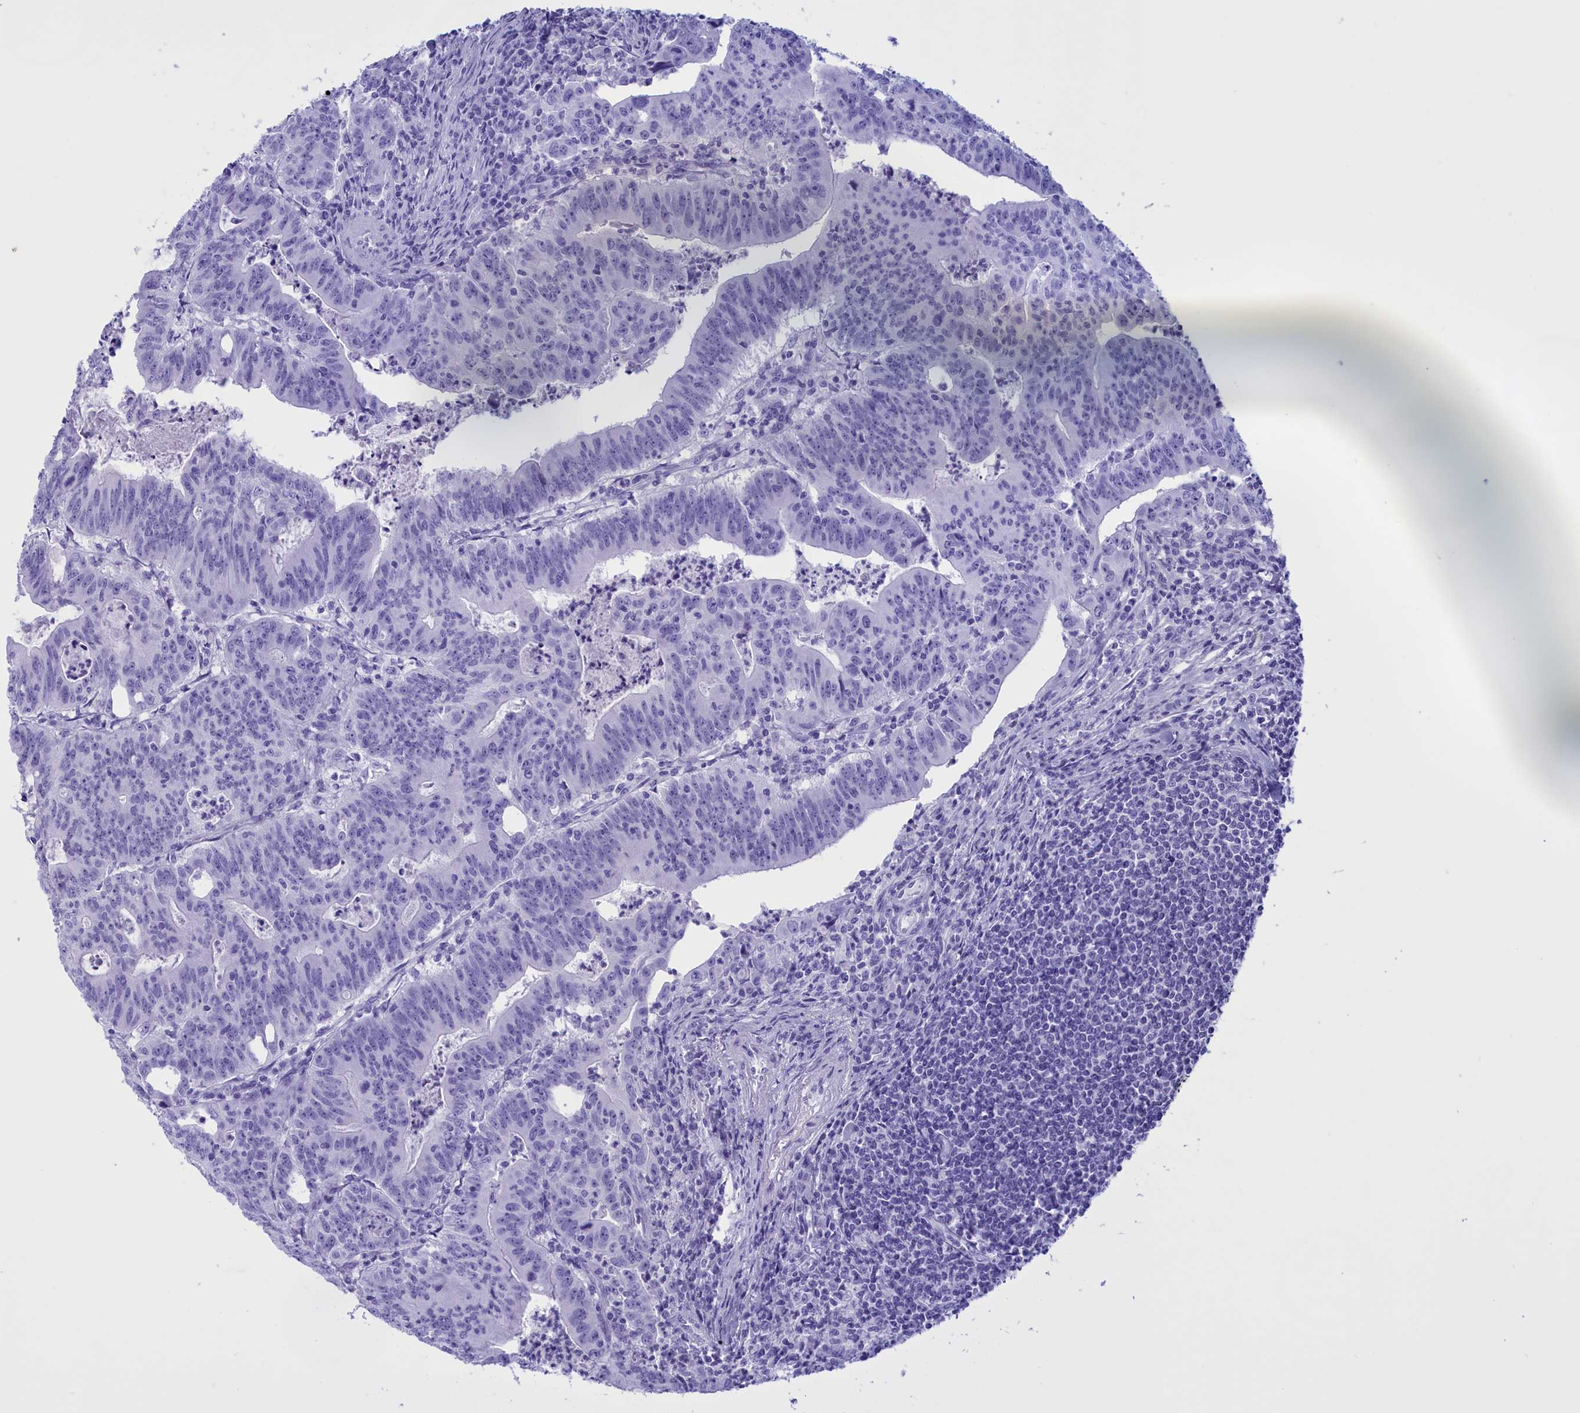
{"staining": {"intensity": "negative", "quantity": "none", "location": "none"}, "tissue": "colorectal cancer", "cell_type": "Tumor cells", "image_type": "cancer", "snomed": [{"axis": "morphology", "description": "Adenocarcinoma, NOS"}, {"axis": "topography", "description": "Rectum"}], "caption": "This is an immunohistochemistry (IHC) image of adenocarcinoma (colorectal). There is no expression in tumor cells.", "gene": "BRI3", "patient": {"sex": "male", "age": 69}}